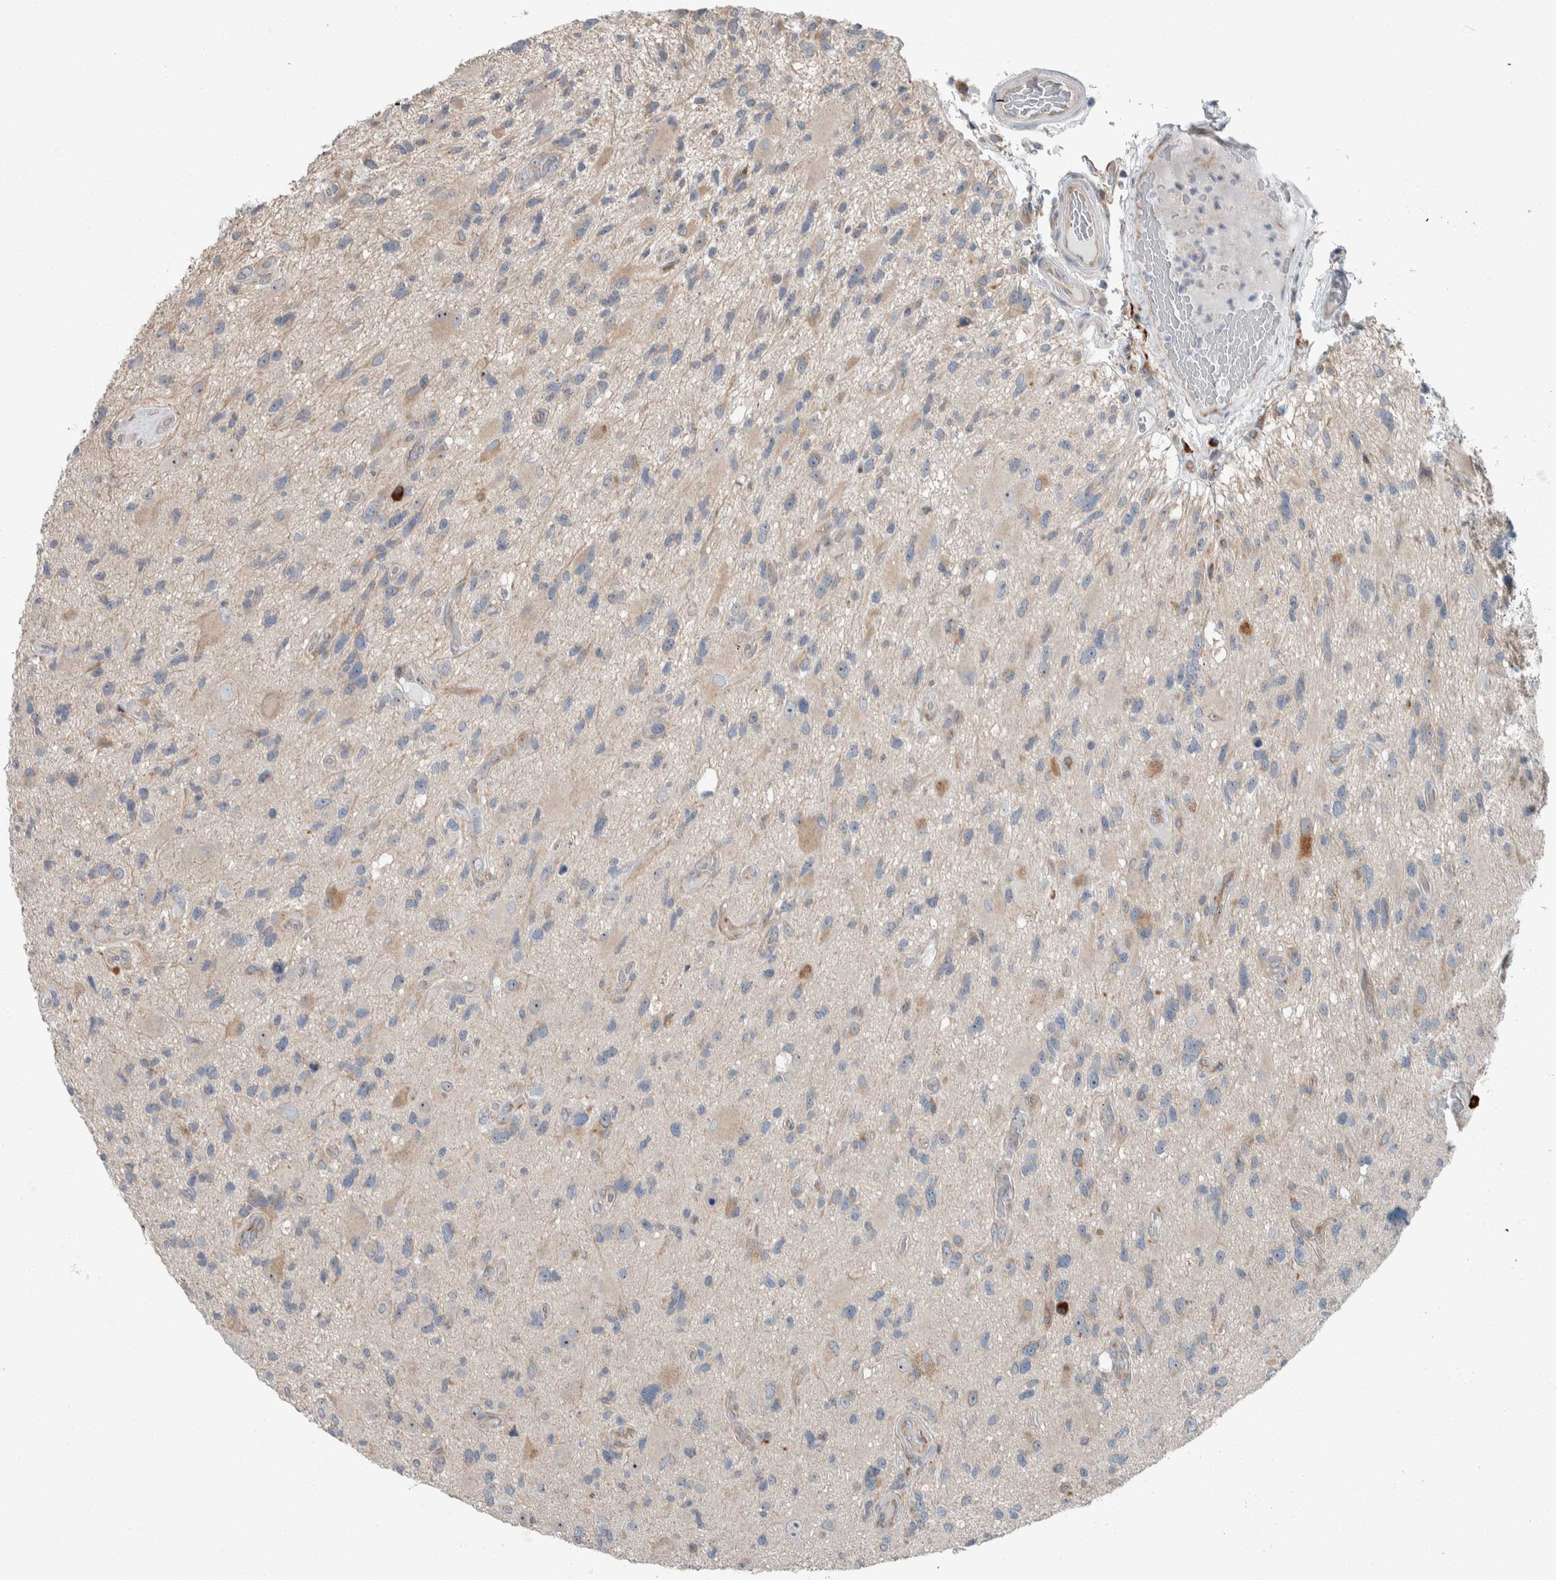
{"staining": {"intensity": "weak", "quantity": "<25%", "location": "cytoplasmic/membranous"}, "tissue": "glioma", "cell_type": "Tumor cells", "image_type": "cancer", "snomed": [{"axis": "morphology", "description": "Glioma, malignant, High grade"}, {"axis": "topography", "description": "Brain"}], "caption": "This is an immunohistochemistry image of human glioma. There is no expression in tumor cells.", "gene": "USP25", "patient": {"sex": "male", "age": 33}}